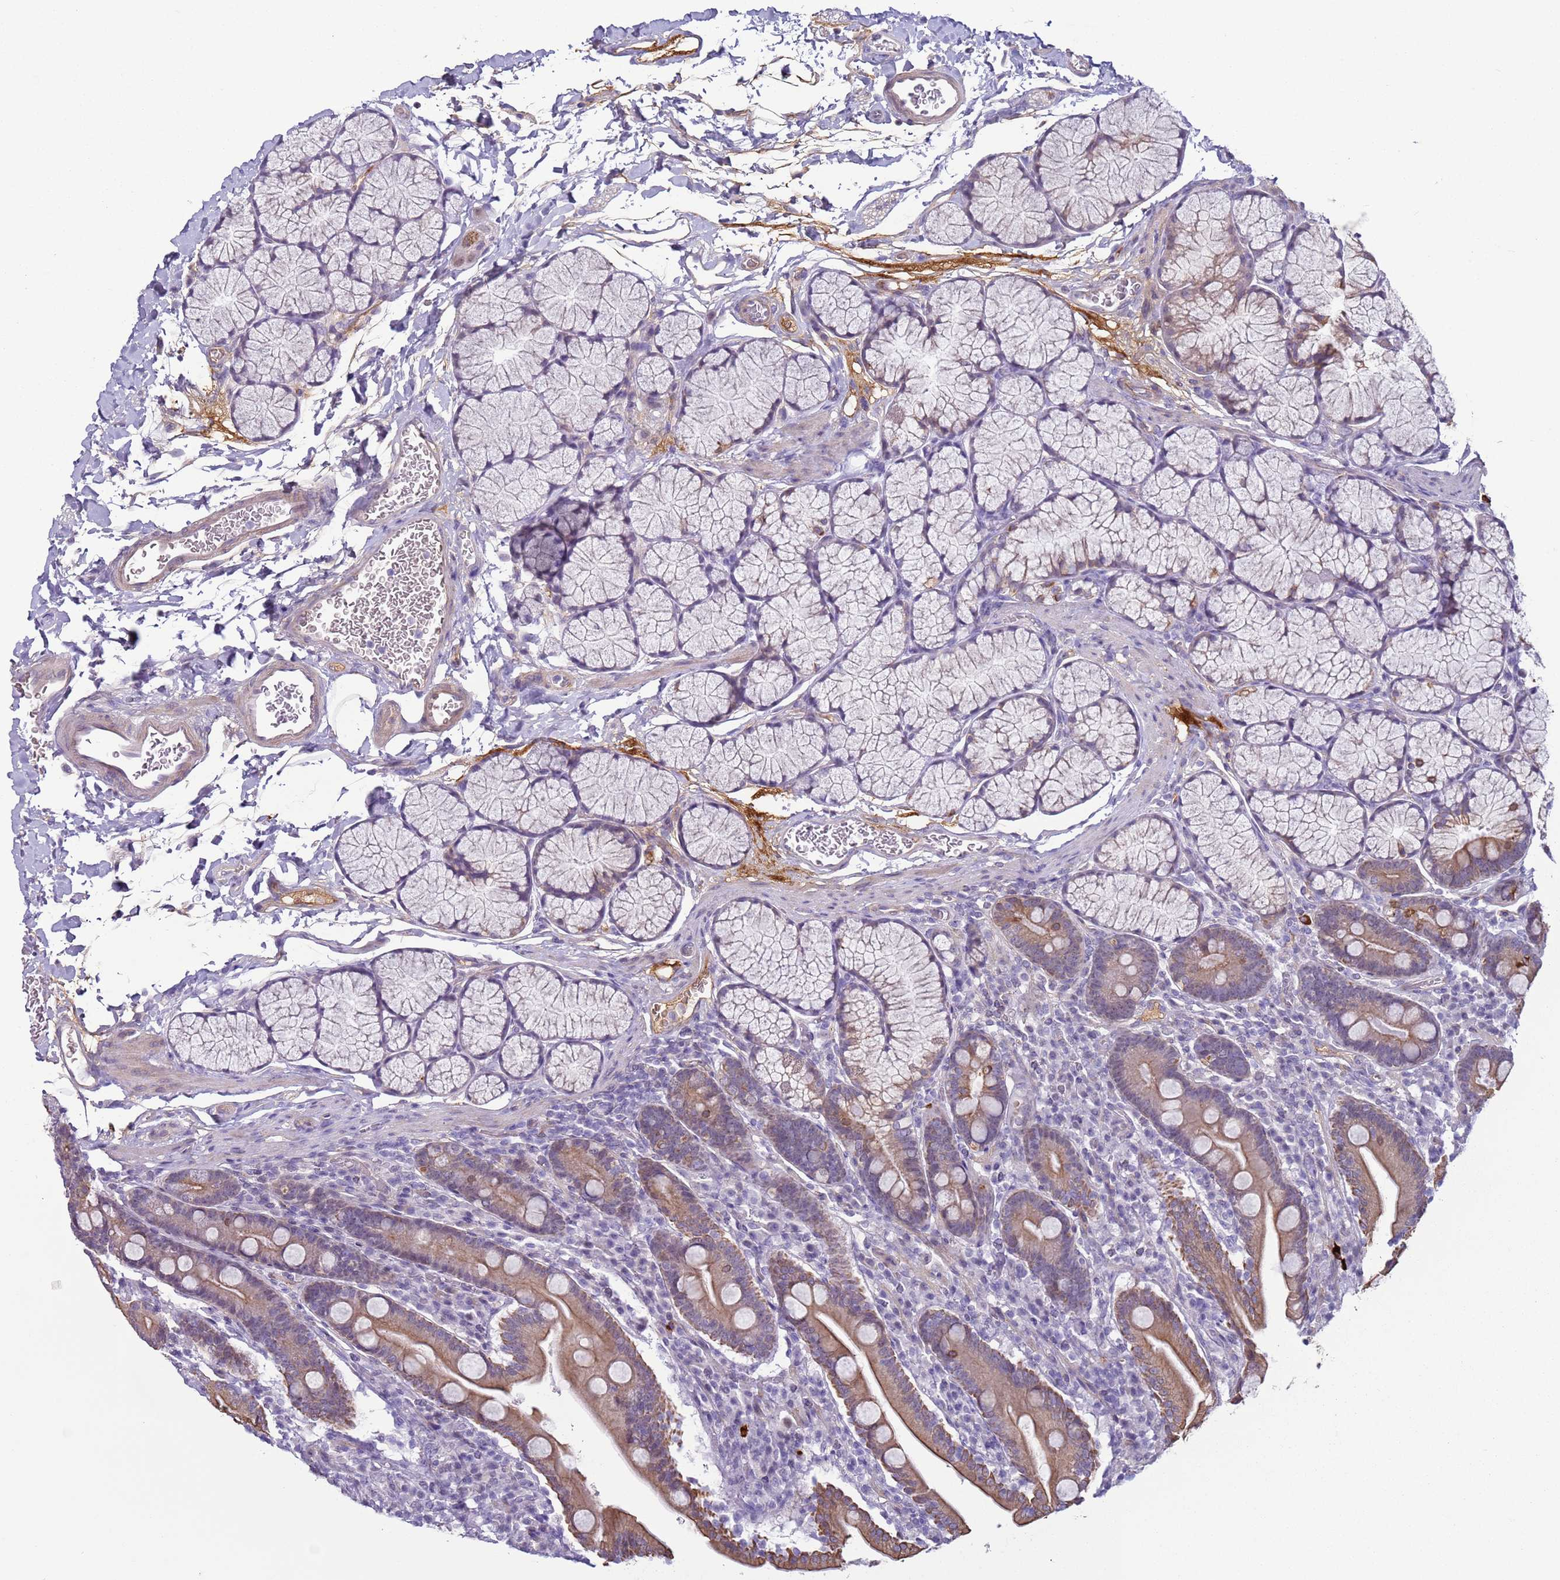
{"staining": {"intensity": "moderate", "quantity": ">75%", "location": "cytoplasmic/membranous"}, "tissue": "duodenum", "cell_type": "Glandular cells", "image_type": "normal", "snomed": [{"axis": "morphology", "description": "Normal tissue, NOS"}, {"axis": "topography", "description": "Duodenum"}], "caption": "DAB (3,3'-diaminobenzidine) immunohistochemical staining of normal human duodenum shows moderate cytoplasmic/membranous protein staining in approximately >75% of glandular cells.", "gene": "NPAP1", "patient": {"sex": "male", "age": 35}}